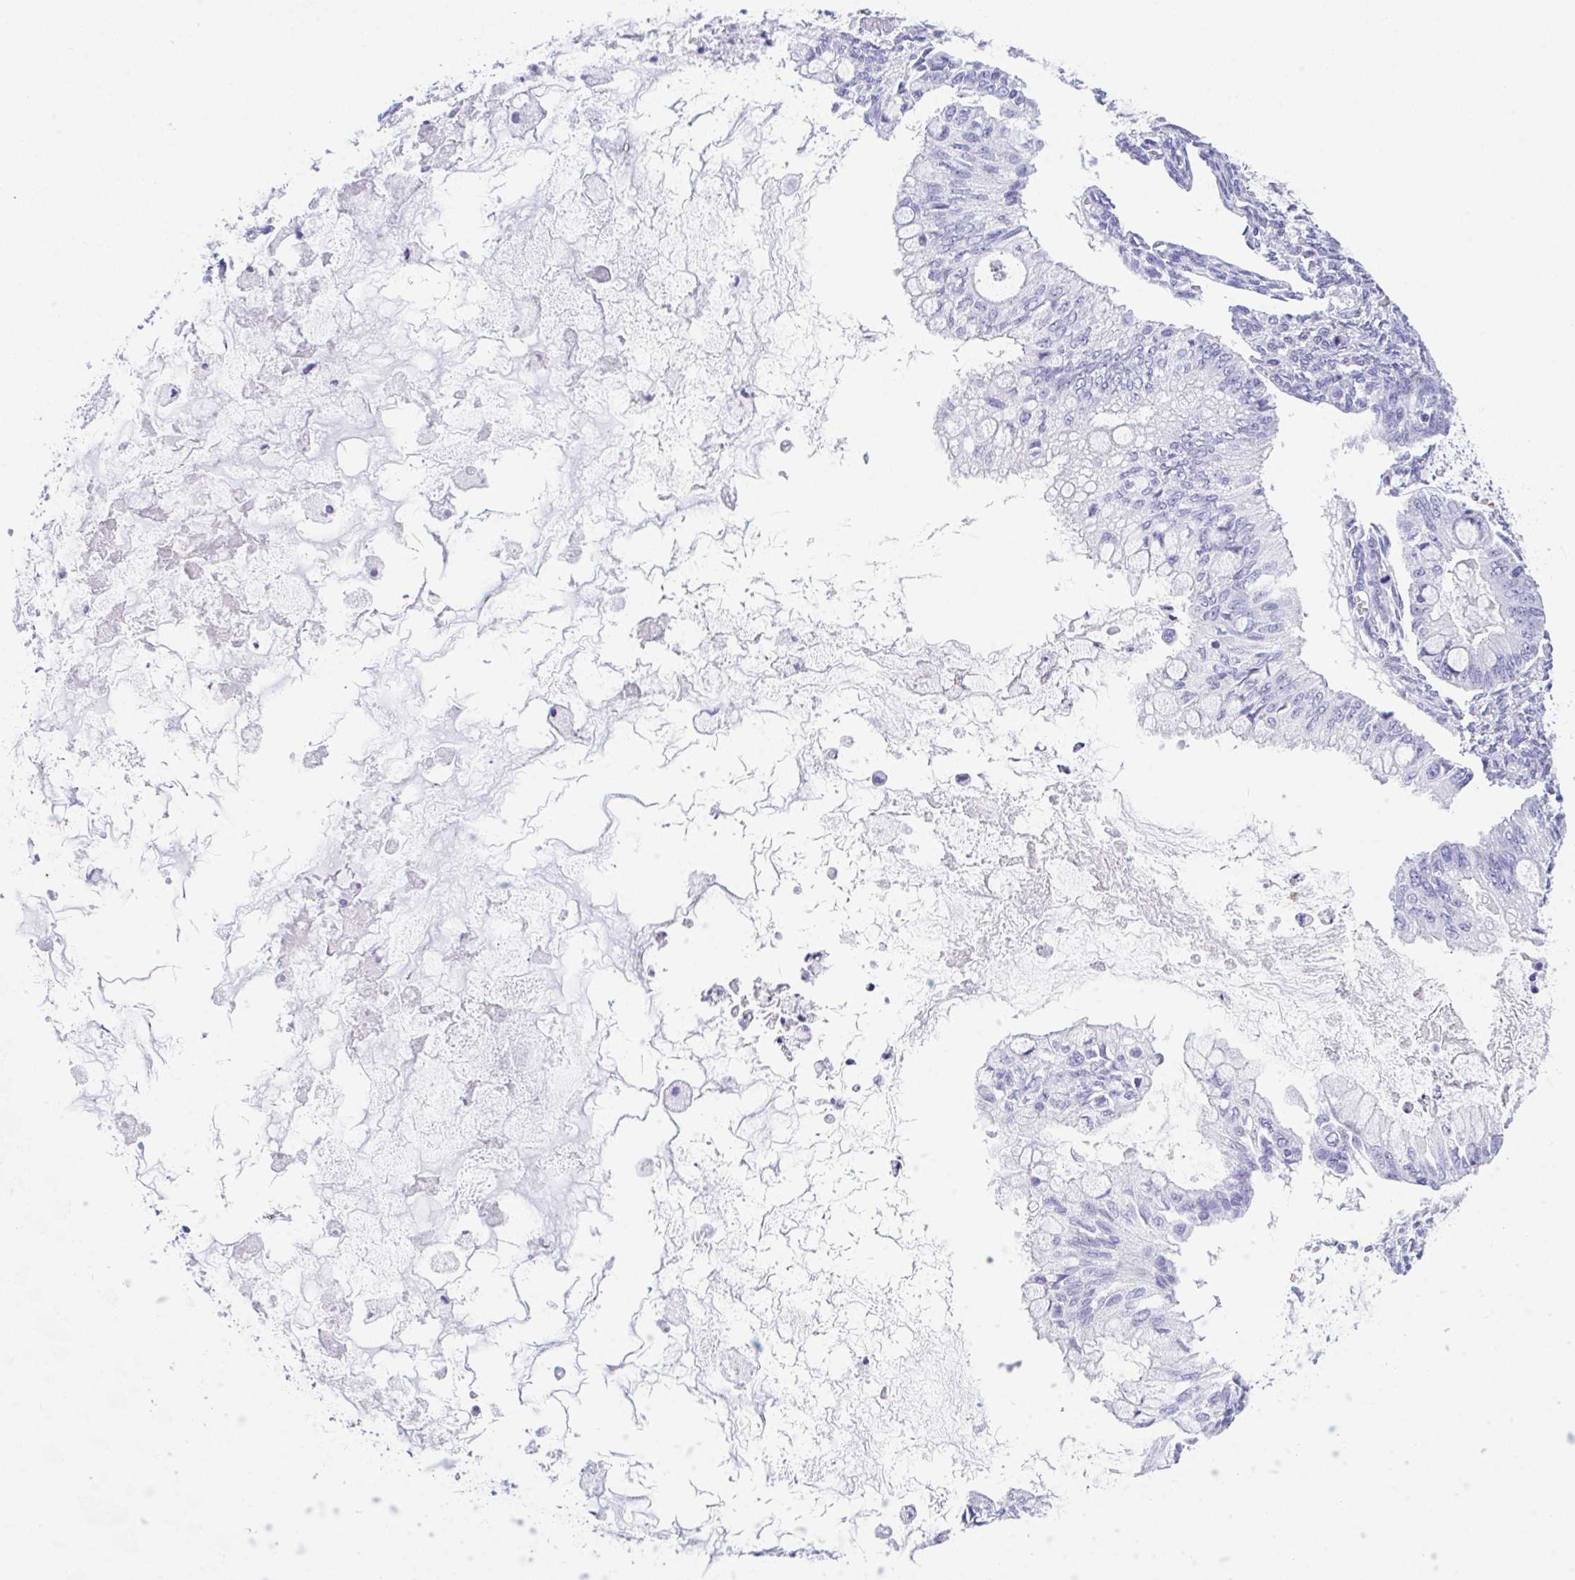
{"staining": {"intensity": "negative", "quantity": "none", "location": "none"}, "tissue": "ovarian cancer", "cell_type": "Tumor cells", "image_type": "cancer", "snomed": [{"axis": "morphology", "description": "Cystadenocarcinoma, mucinous, NOS"}, {"axis": "topography", "description": "Ovary"}], "caption": "Immunohistochemical staining of ovarian mucinous cystadenocarcinoma shows no significant positivity in tumor cells.", "gene": "NDUFAF8", "patient": {"sex": "female", "age": 34}}